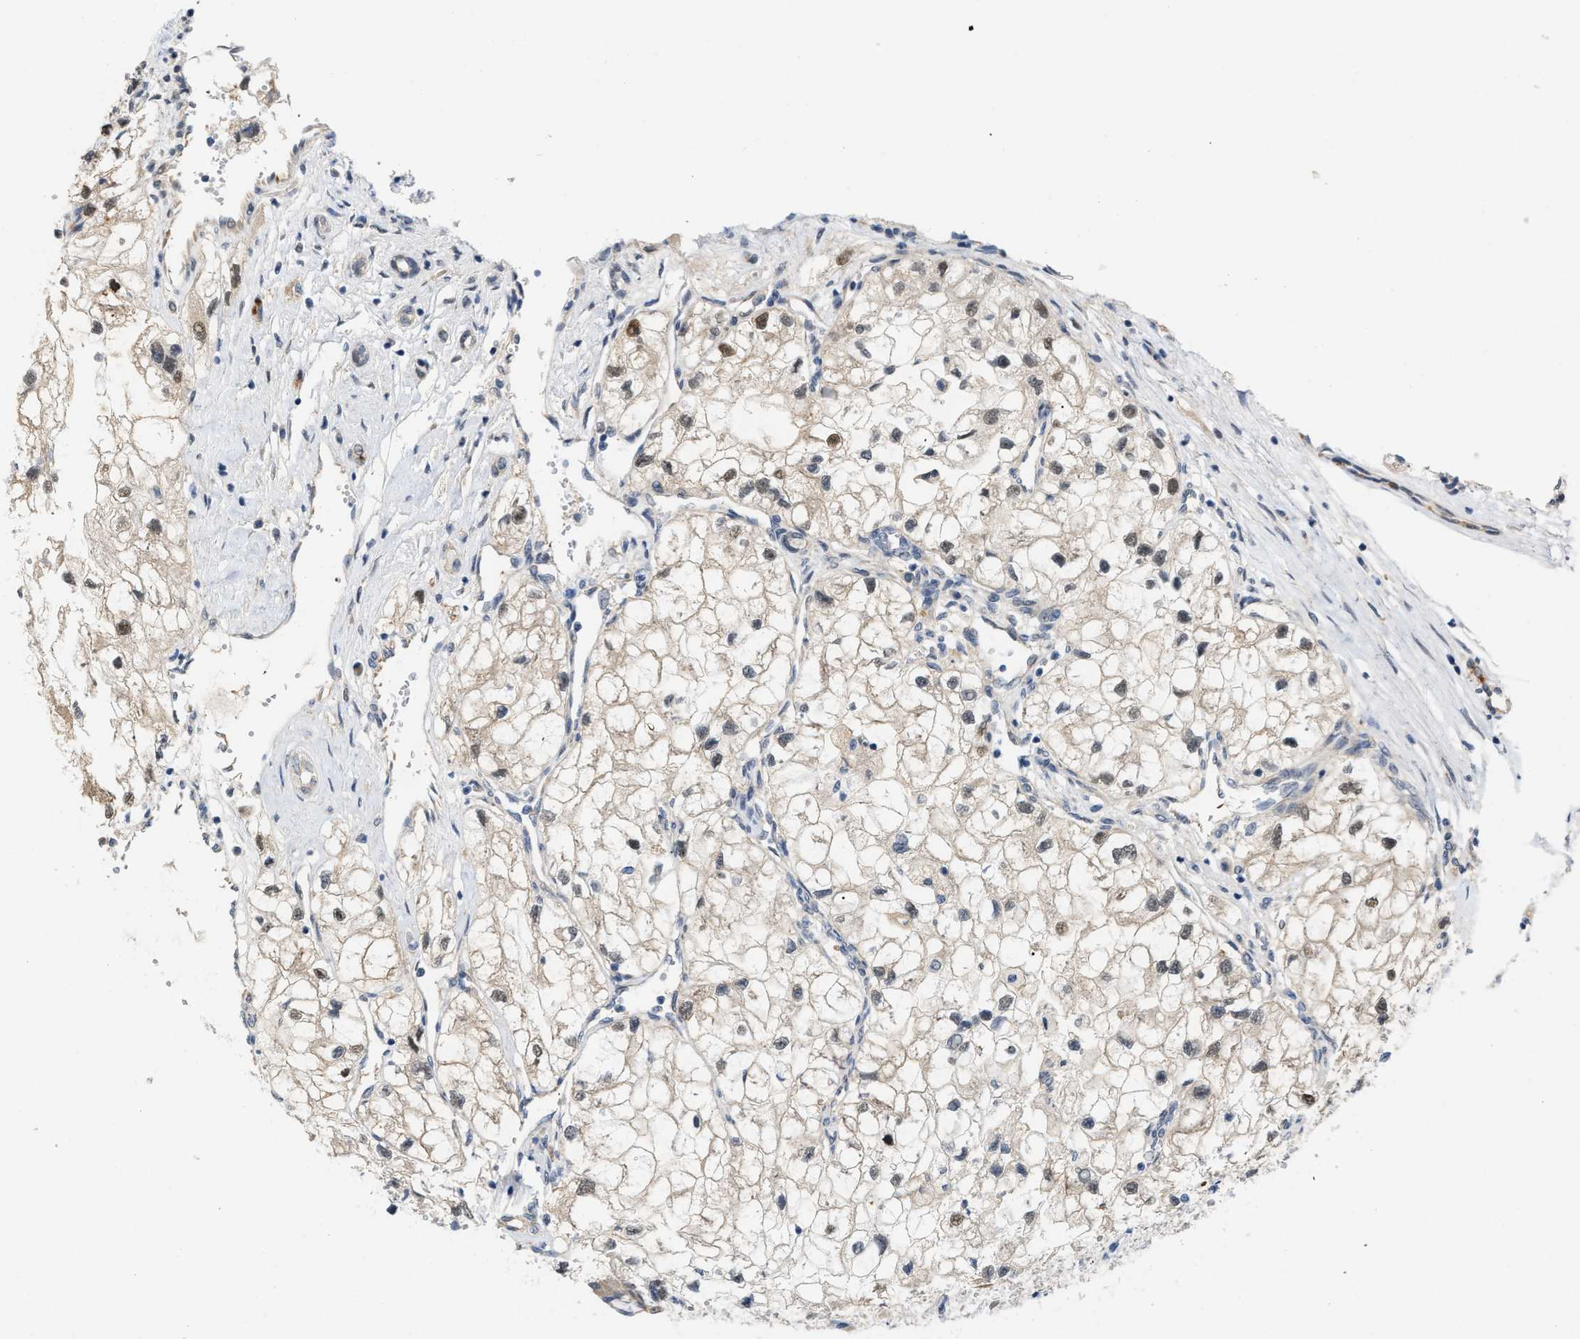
{"staining": {"intensity": "weak", "quantity": ">75%", "location": "nuclear"}, "tissue": "renal cancer", "cell_type": "Tumor cells", "image_type": "cancer", "snomed": [{"axis": "morphology", "description": "Adenocarcinoma, NOS"}, {"axis": "topography", "description": "Kidney"}], "caption": "Protein staining by immunohistochemistry (IHC) reveals weak nuclear positivity in approximately >75% of tumor cells in renal cancer.", "gene": "CSNK1A1", "patient": {"sex": "female", "age": 70}}